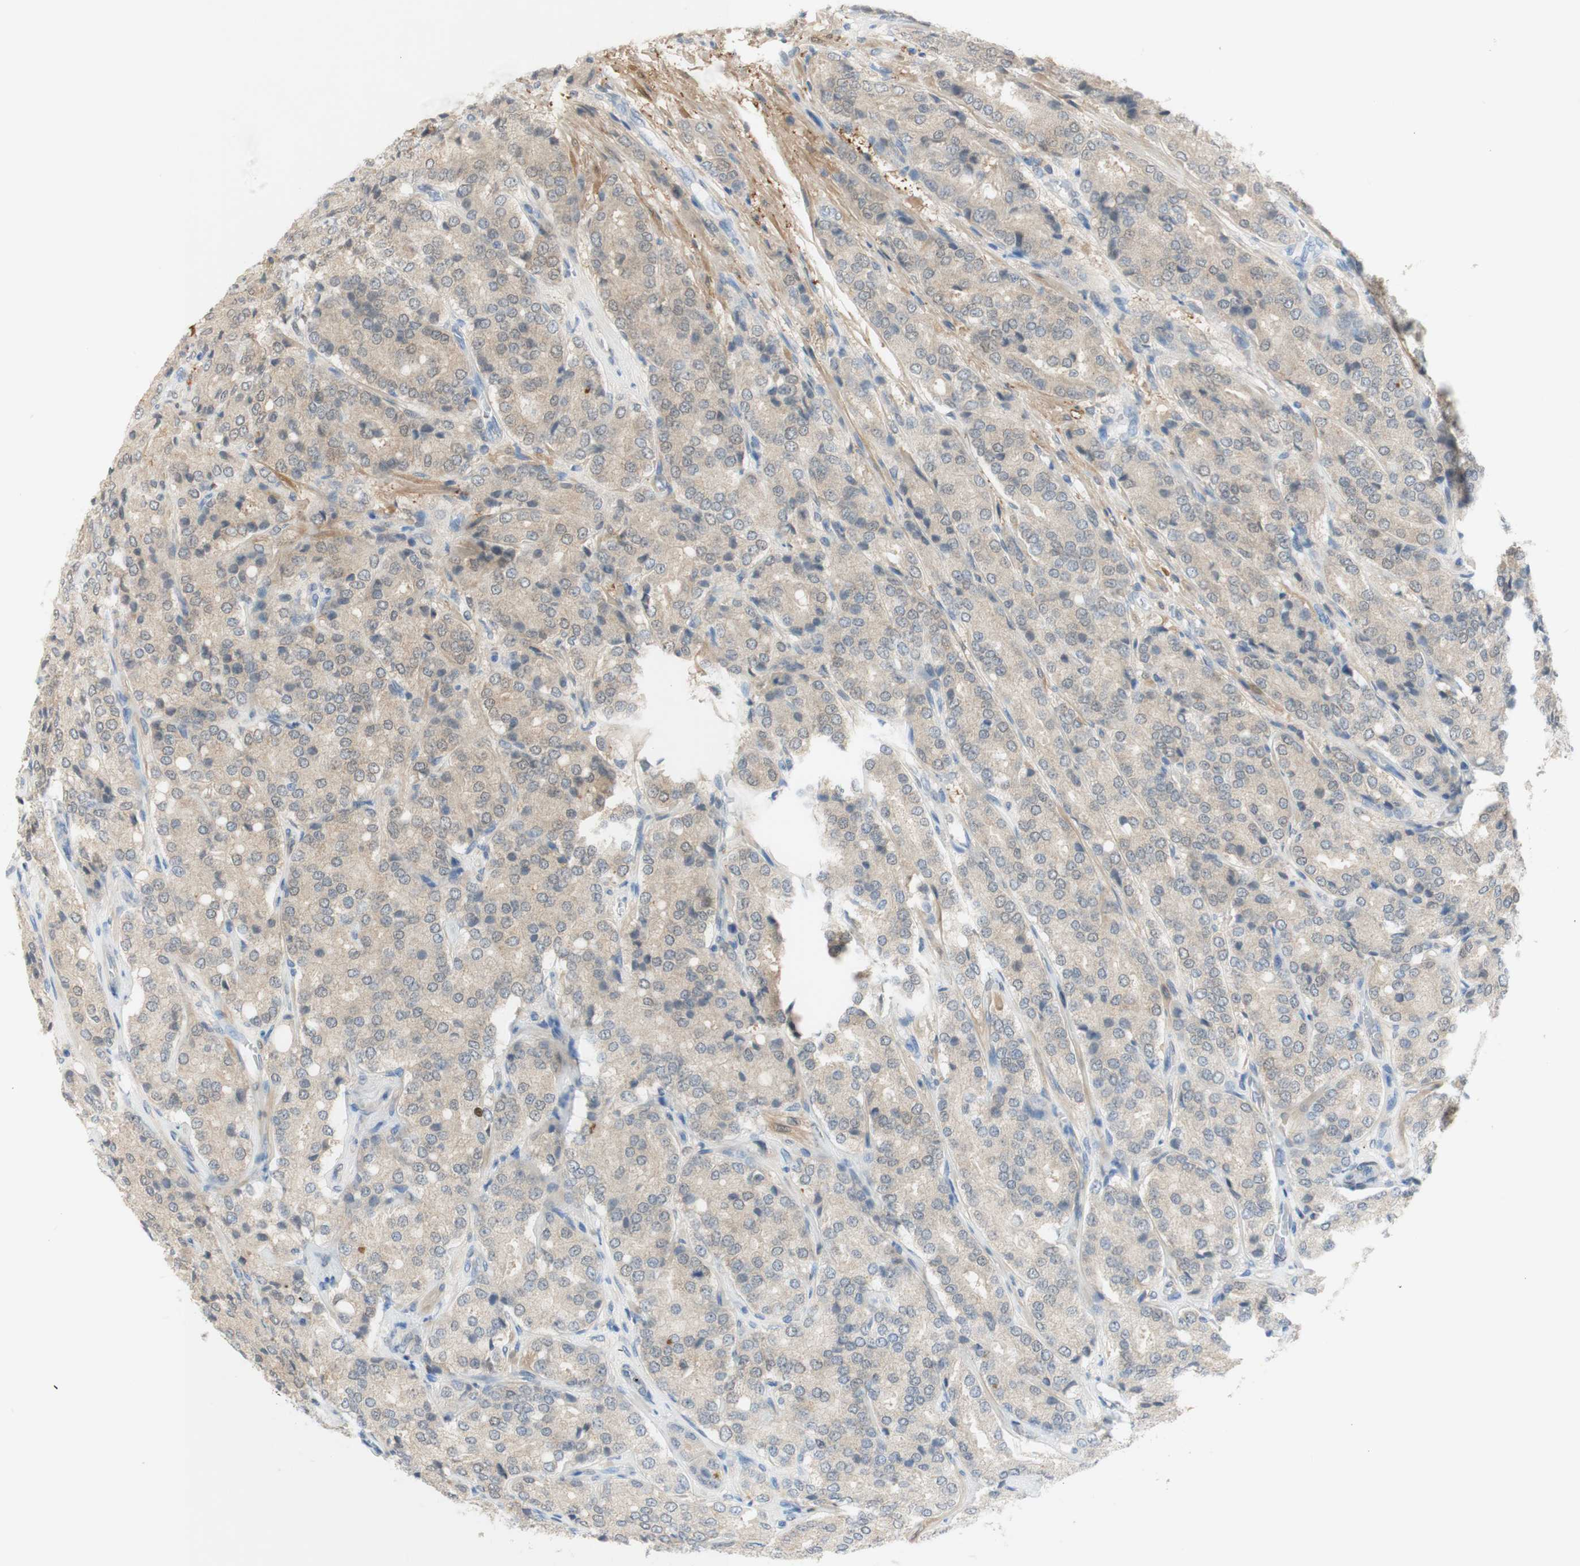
{"staining": {"intensity": "weak", "quantity": "<25%", "location": "cytoplasmic/membranous"}, "tissue": "prostate cancer", "cell_type": "Tumor cells", "image_type": "cancer", "snomed": [{"axis": "morphology", "description": "Adenocarcinoma, High grade"}, {"axis": "topography", "description": "Prostate"}], "caption": "Immunohistochemistry (IHC) image of neoplastic tissue: human prostate cancer stained with DAB displays no significant protein staining in tumor cells.", "gene": "SELENBP1", "patient": {"sex": "male", "age": 65}}